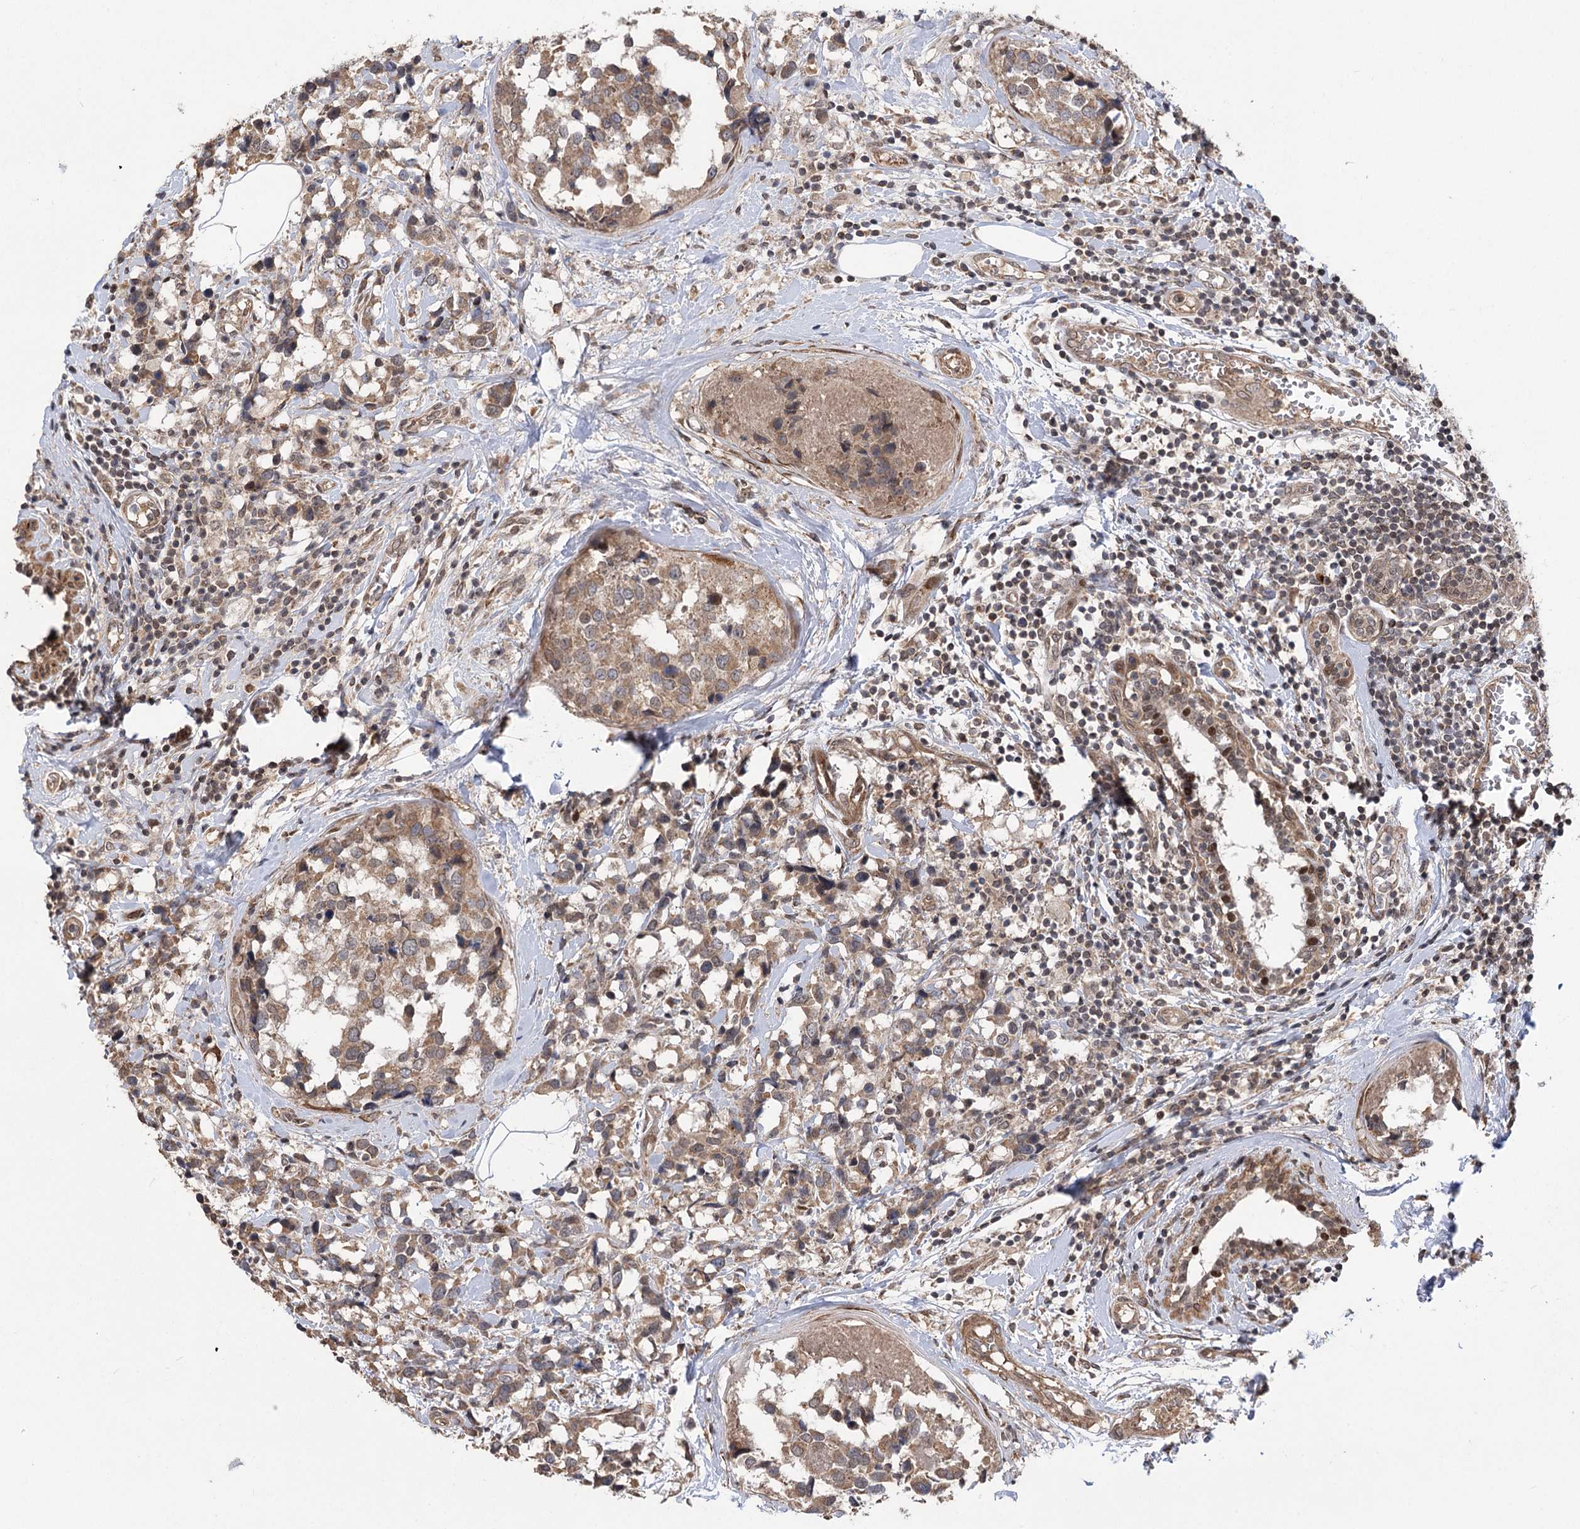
{"staining": {"intensity": "weak", "quantity": ">75%", "location": "cytoplasmic/membranous"}, "tissue": "breast cancer", "cell_type": "Tumor cells", "image_type": "cancer", "snomed": [{"axis": "morphology", "description": "Lobular carcinoma"}, {"axis": "topography", "description": "Breast"}], "caption": "Immunohistochemistry (IHC) (DAB (3,3'-diaminobenzidine)) staining of breast lobular carcinoma displays weak cytoplasmic/membranous protein expression in about >75% of tumor cells.", "gene": "TENM2", "patient": {"sex": "female", "age": 59}}